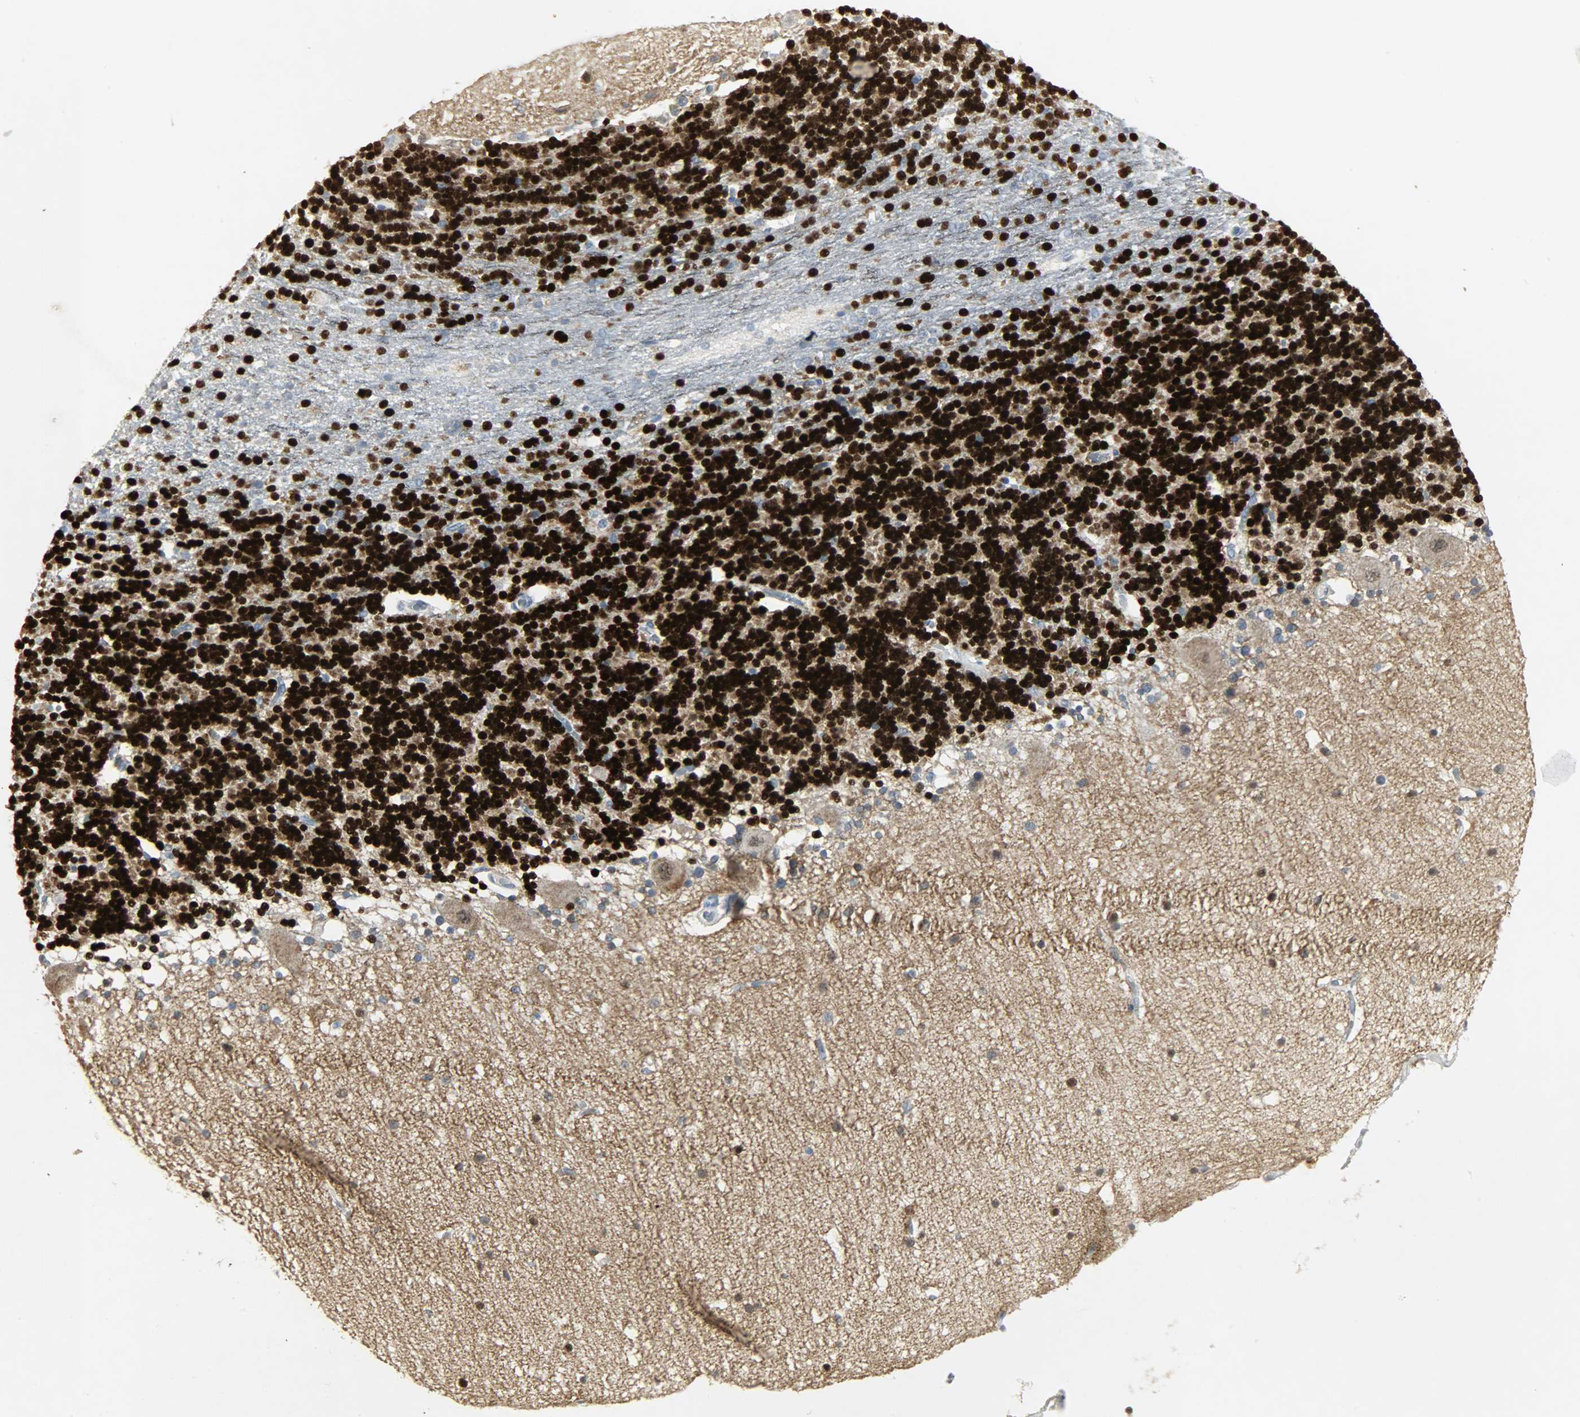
{"staining": {"intensity": "strong", "quantity": ">75%", "location": "cytoplasmic/membranous,nuclear"}, "tissue": "cerebellum", "cell_type": "Cells in granular layer", "image_type": "normal", "snomed": [{"axis": "morphology", "description": "Normal tissue, NOS"}, {"axis": "topography", "description": "Cerebellum"}], "caption": "Protein analysis of benign cerebellum displays strong cytoplasmic/membranous,nuclear positivity in approximately >75% of cells in granular layer.", "gene": "CAMK4", "patient": {"sex": "female", "age": 54}}